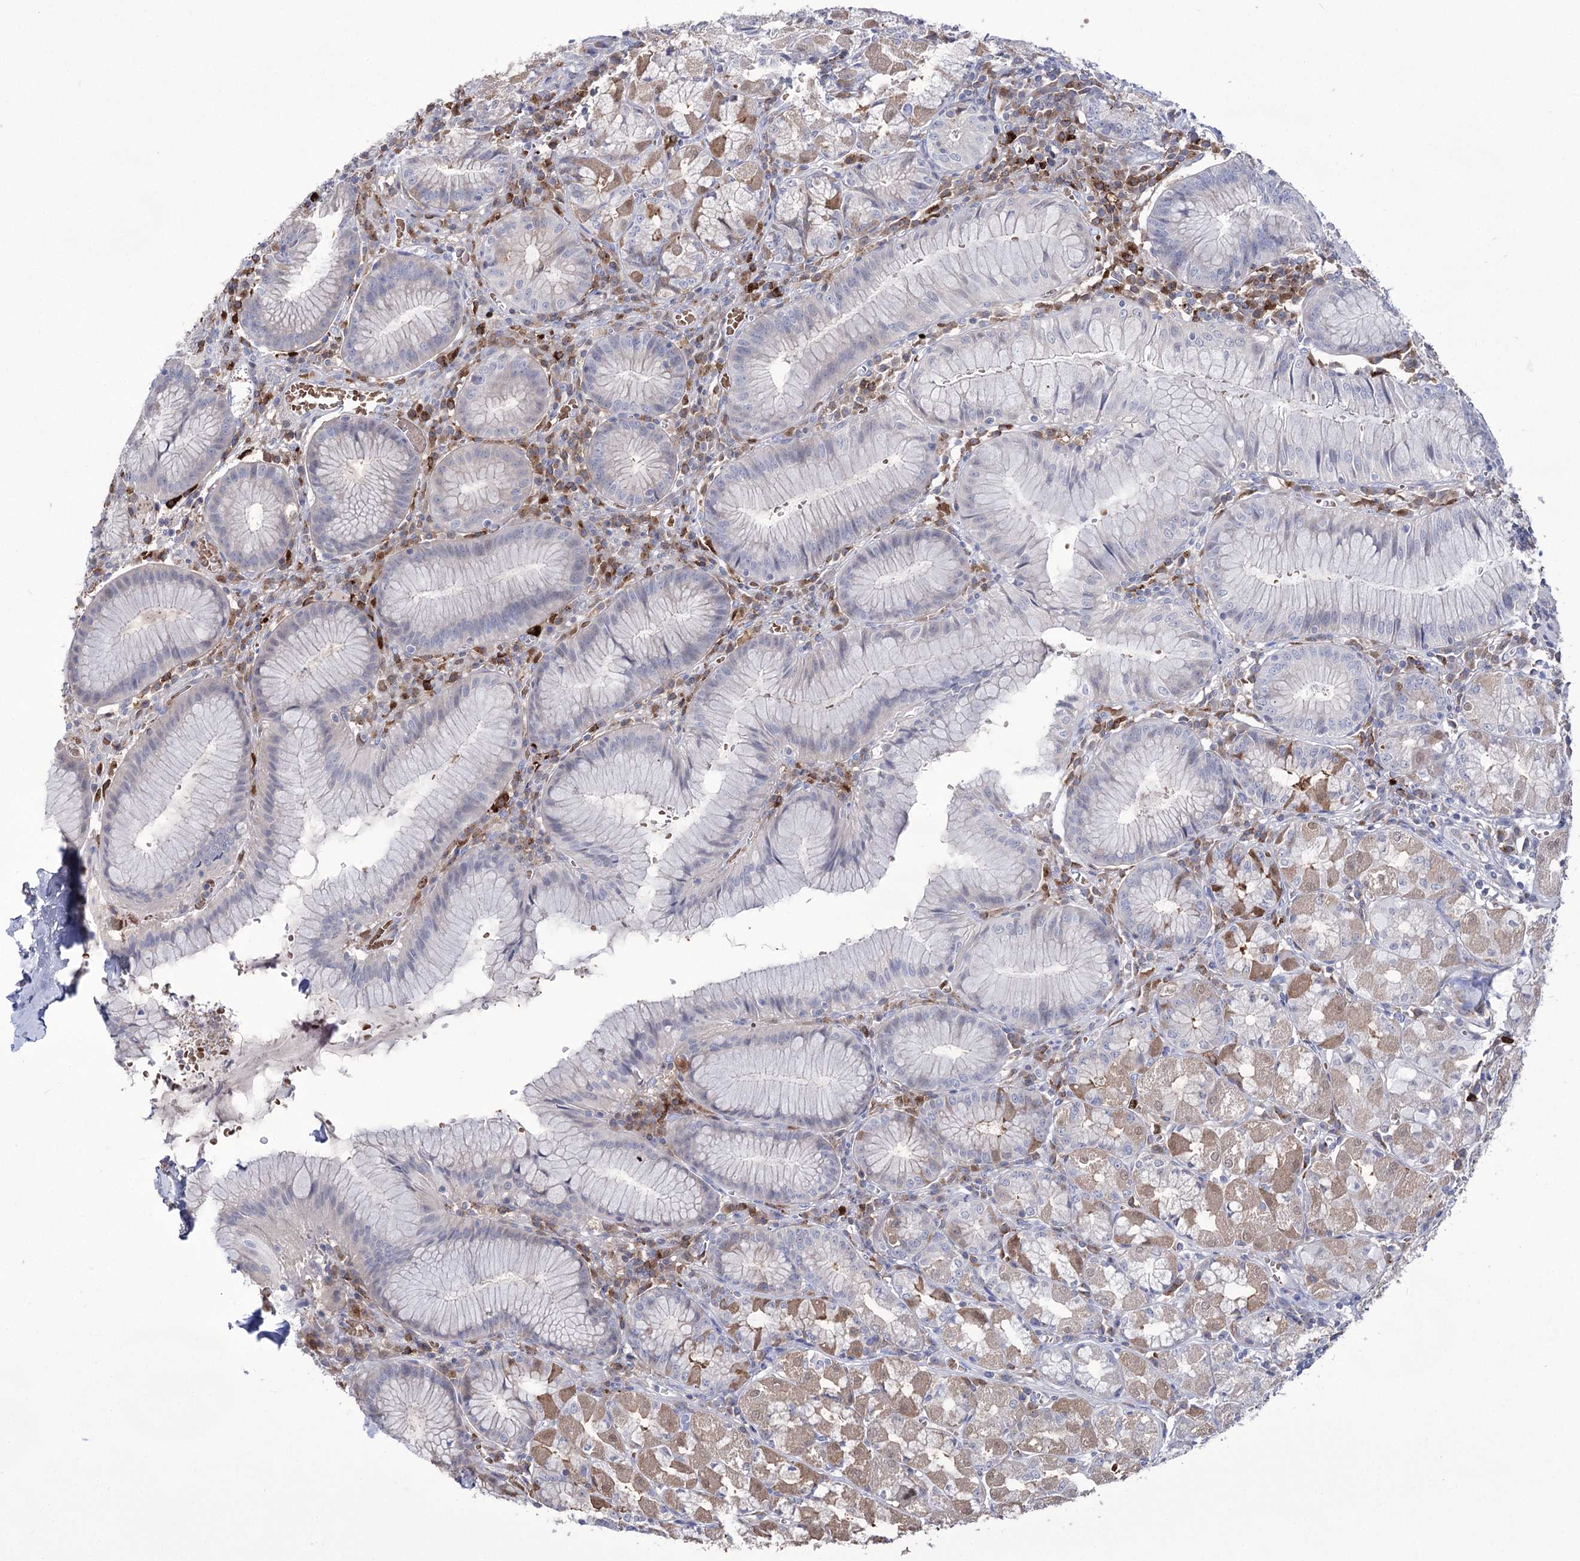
{"staining": {"intensity": "moderate", "quantity": "<25%", "location": "cytoplasmic/membranous"}, "tissue": "stomach", "cell_type": "Glandular cells", "image_type": "normal", "snomed": [{"axis": "morphology", "description": "Normal tissue, NOS"}, {"axis": "topography", "description": "Stomach"}], "caption": "Immunohistochemistry (DAB) staining of normal stomach displays moderate cytoplasmic/membranous protein expression in approximately <25% of glandular cells. (Stains: DAB (3,3'-diaminobenzidine) in brown, nuclei in blue, Microscopy: brightfield microscopy at high magnification).", "gene": "ZNF622", "patient": {"sex": "male", "age": 55}}